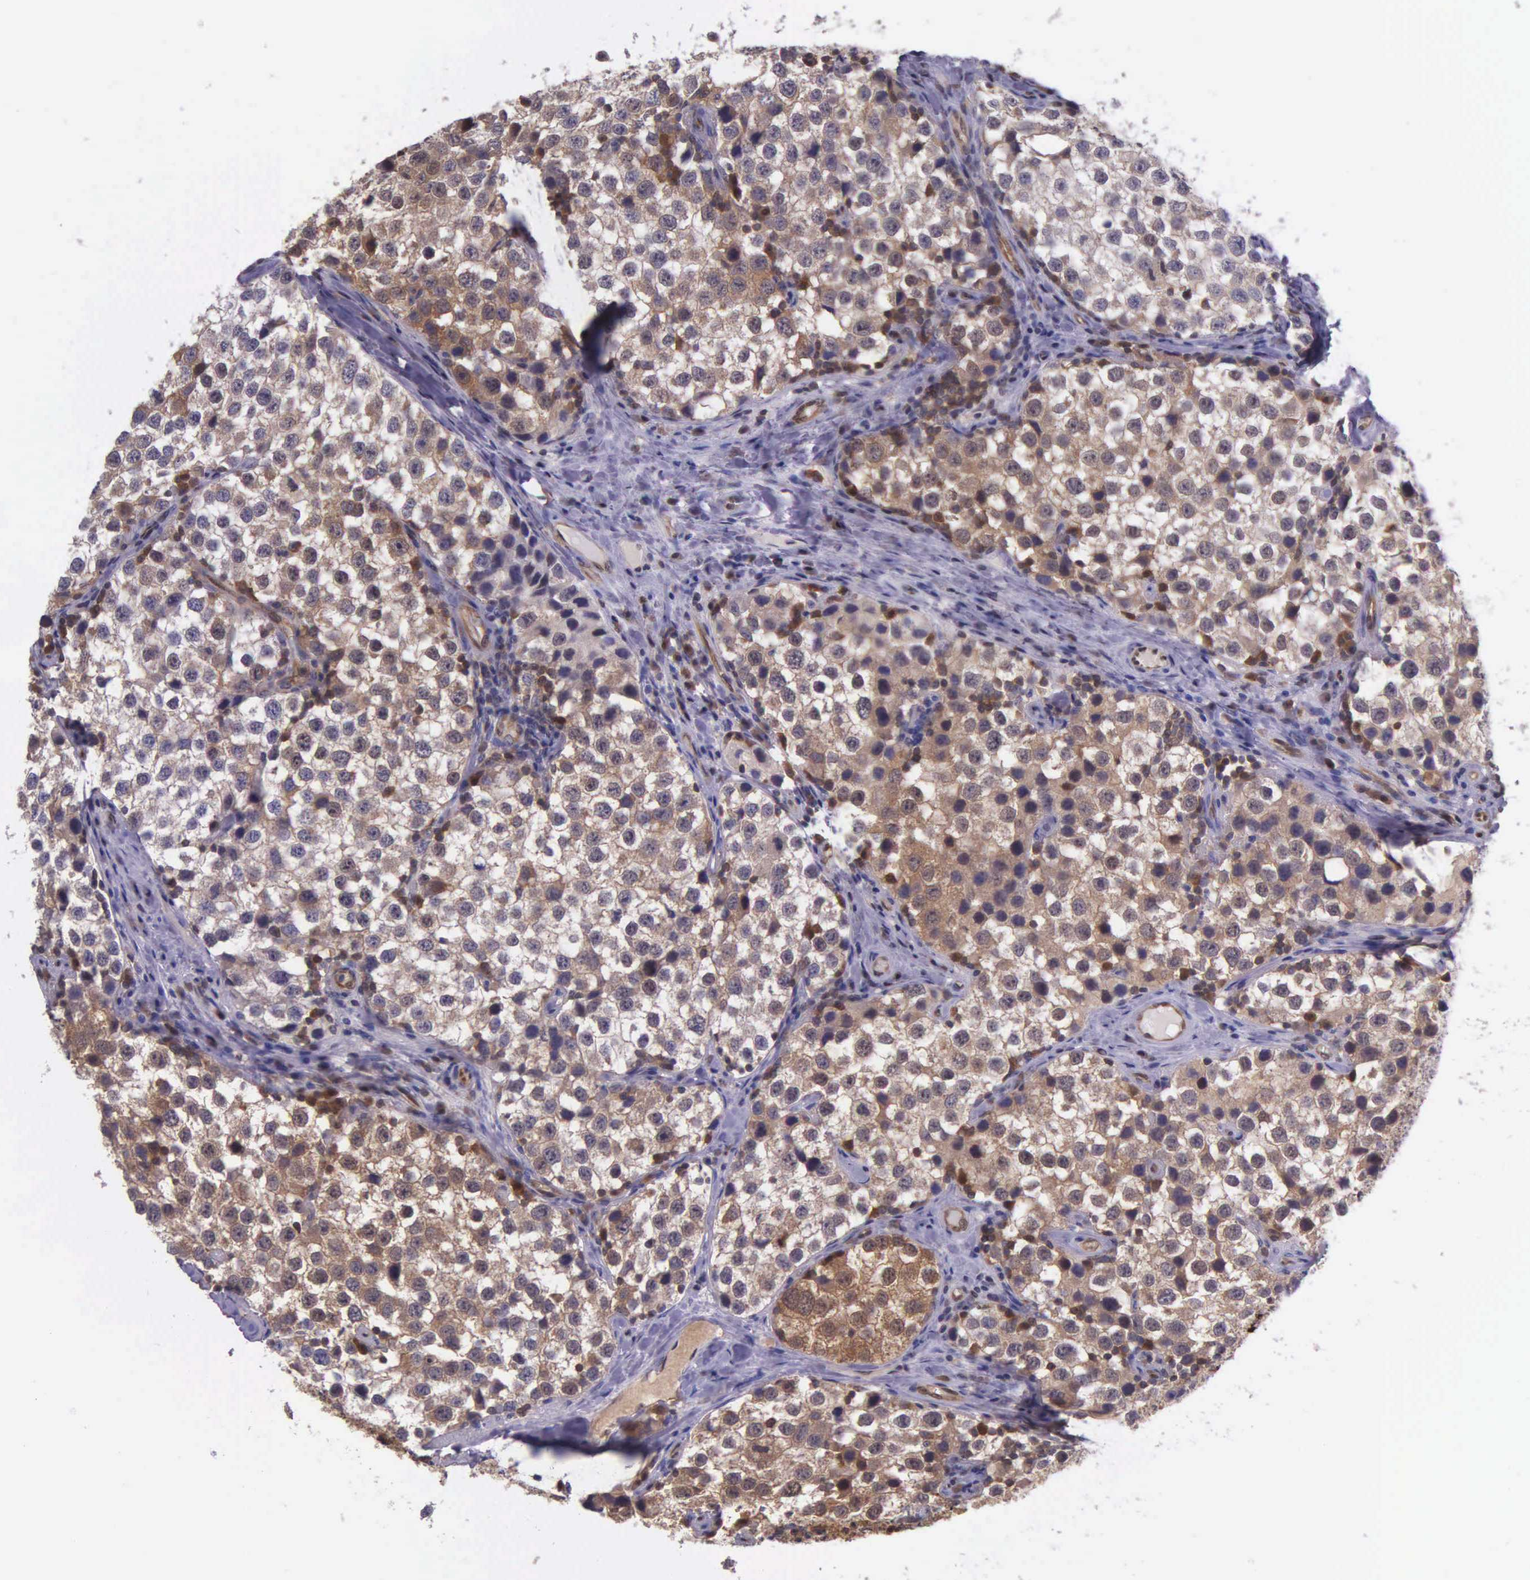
{"staining": {"intensity": "moderate", "quantity": ">75%", "location": "cytoplasmic/membranous"}, "tissue": "testis cancer", "cell_type": "Tumor cells", "image_type": "cancer", "snomed": [{"axis": "morphology", "description": "Seminoma, NOS"}, {"axis": "topography", "description": "Testis"}], "caption": "IHC (DAB) staining of seminoma (testis) exhibits moderate cytoplasmic/membranous protein staining in about >75% of tumor cells.", "gene": "GMPR2", "patient": {"sex": "male", "age": 39}}